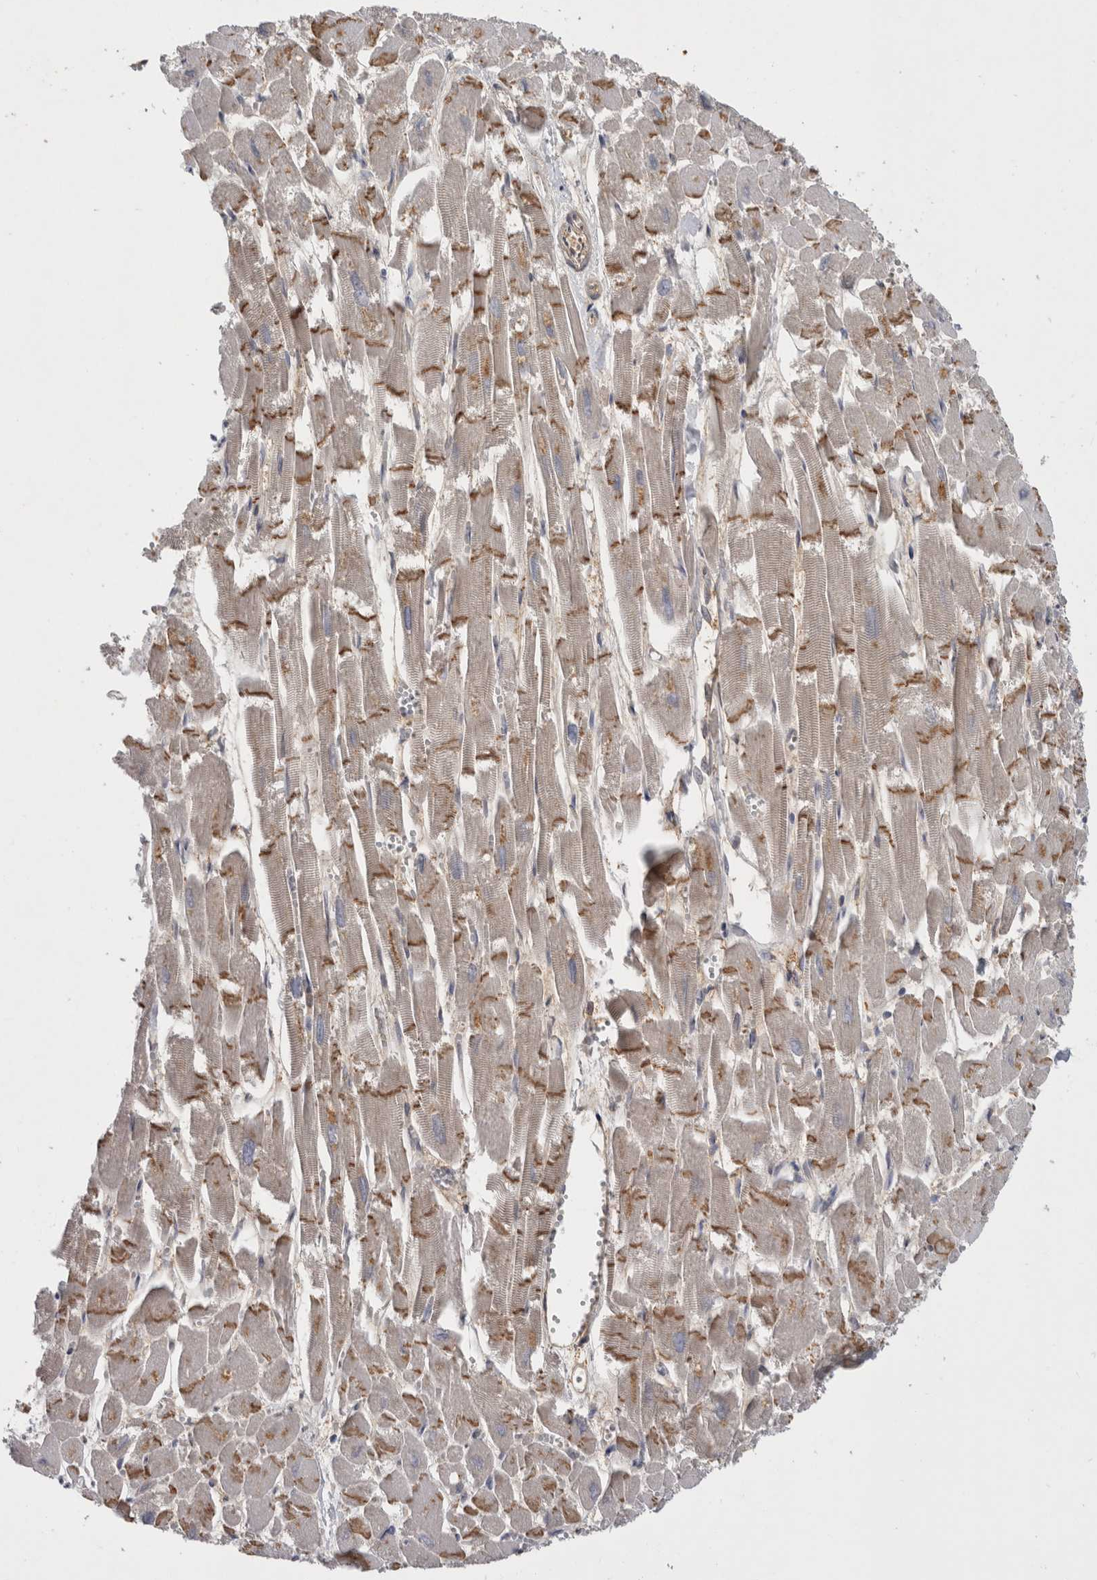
{"staining": {"intensity": "moderate", "quantity": "25%-75%", "location": "cytoplasmic/membranous"}, "tissue": "heart muscle", "cell_type": "Cardiomyocytes", "image_type": "normal", "snomed": [{"axis": "morphology", "description": "Normal tissue, NOS"}, {"axis": "topography", "description": "Heart"}], "caption": "Immunohistochemistry (IHC) image of normal heart muscle: human heart muscle stained using IHC reveals medium levels of moderate protein expression localized specifically in the cytoplasmic/membranous of cardiomyocytes, appearing as a cytoplasmic/membranous brown color.", "gene": "ASTN2", "patient": {"sex": "male", "age": 54}}